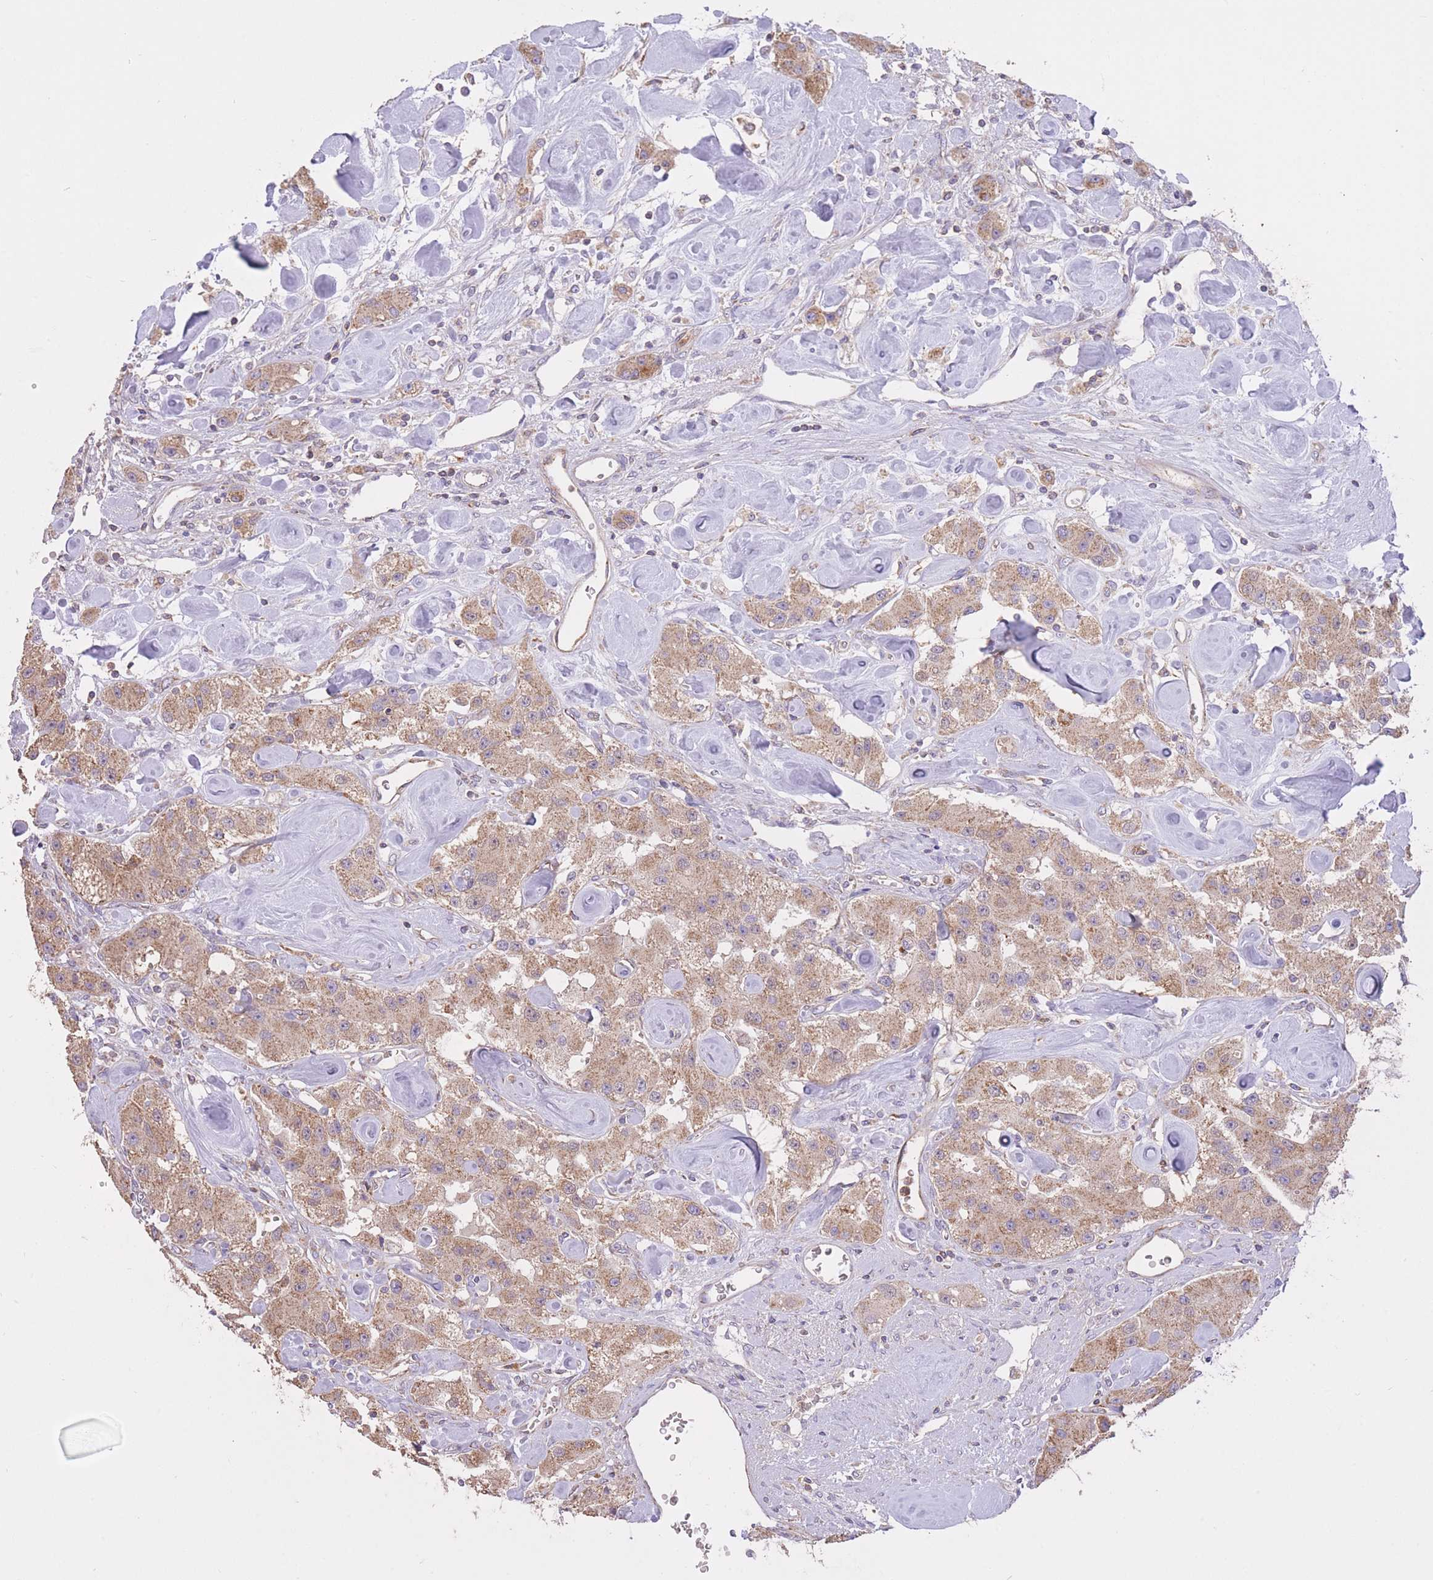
{"staining": {"intensity": "moderate", "quantity": ">75%", "location": "cytoplasmic/membranous"}, "tissue": "carcinoid", "cell_type": "Tumor cells", "image_type": "cancer", "snomed": [{"axis": "morphology", "description": "Carcinoid, malignant, NOS"}, {"axis": "topography", "description": "Pancreas"}], "caption": "The micrograph shows a brown stain indicating the presence of a protein in the cytoplasmic/membranous of tumor cells in carcinoid. The staining was performed using DAB (3,3'-diaminobenzidine) to visualize the protein expression in brown, while the nuclei were stained in blue with hematoxylin (Magnification: 20x).", "gene": "PREP", "patient": {"sex": "male", "age": 41}}